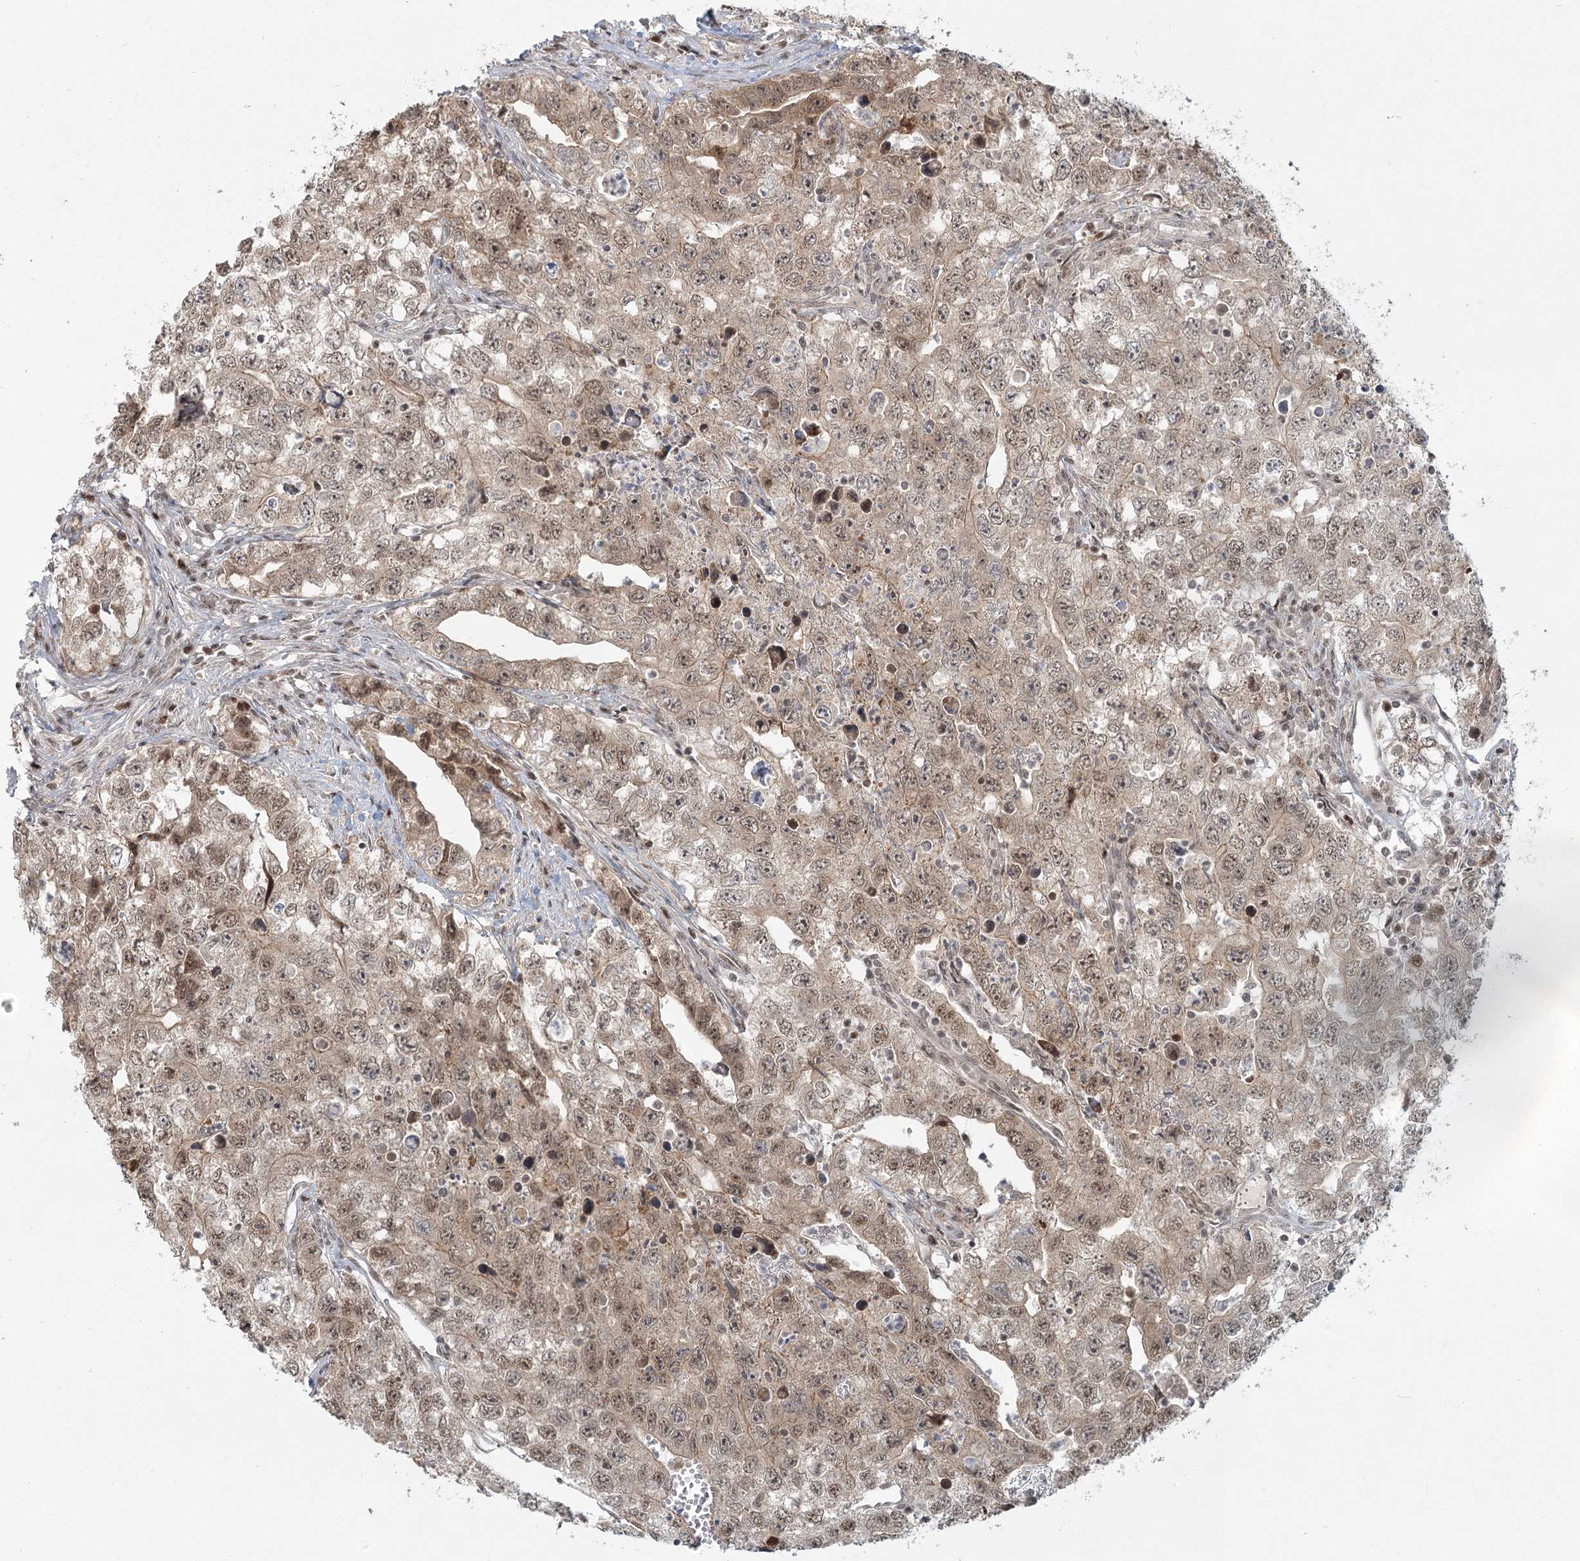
{"staining": {"intensity": "moderate", "quantity": ">75%", "location": "cytoplasmic/membranous,nuclear"}, "tissue": "testis cancer", "cell_type": "Tumor cells", "image_type": "cancer", "snomed": [{"axis": "morphology", "description": "Seminoma, NOS"}, {"axis": "morphology", "description": "Carcinoma, Embryonal, NOS"}, {"axis": "topography", "description": "Testis"}], "caption": "Protein staining demonstrates moderate cytoplasmic/membranous and nuclear staining in approximately >75% of tumor cells in testis cancer.", "gene": "R3HCC1L", "patient": {"sex": "male", "age": 43}}